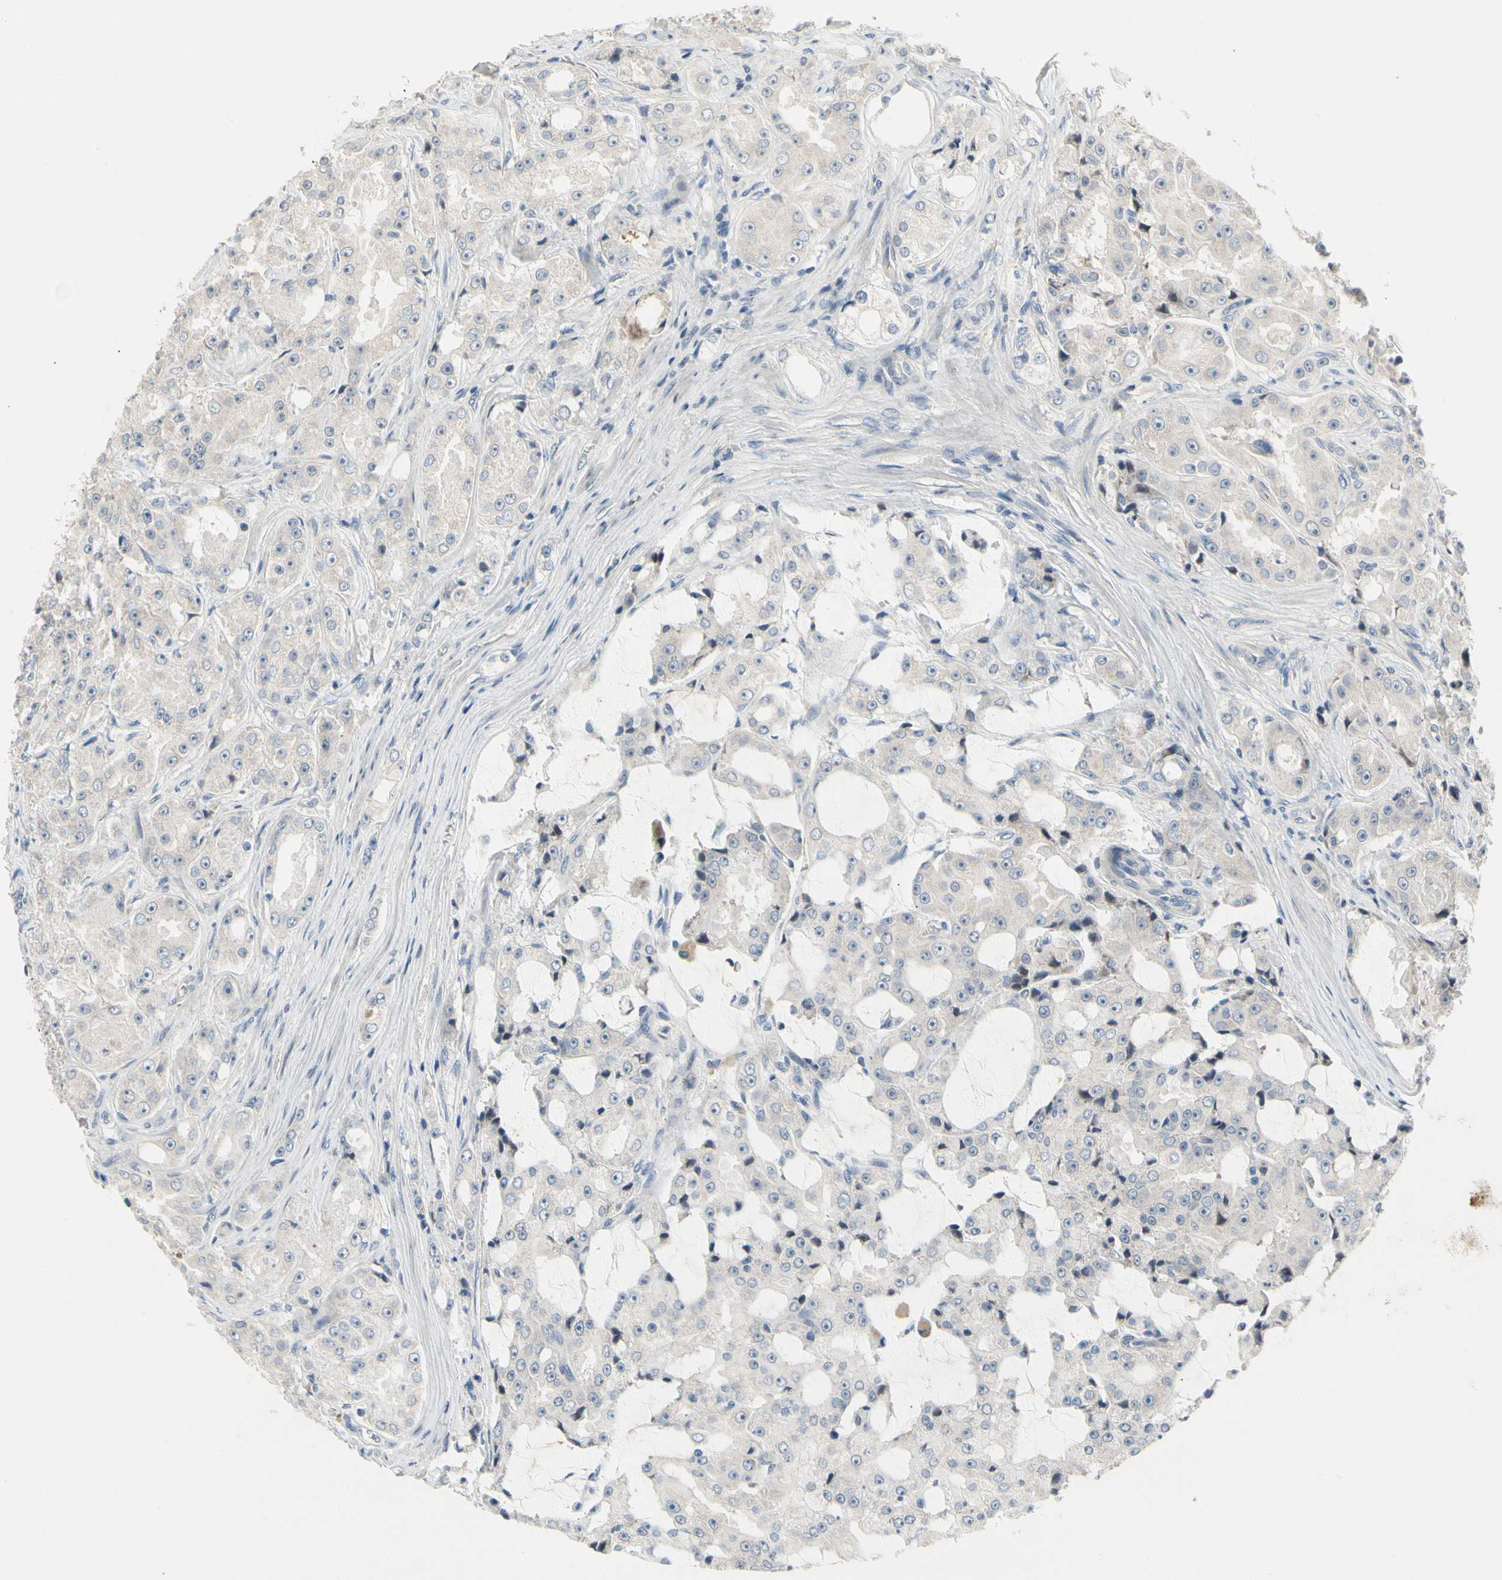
{"staining": {"intensity": "negative", "quantity": "none", "location": "none"}, "tissue": "prostate cancer", "cell_type": "Tumor cells", "image_type": "cancer", "snomed": [{"axis": "morphology", "description": "Adenocarcinoma, High grade"}, {"axis": "topography", "description": "Prostate"}], "caption": "A photomicrograph of prostate adenocarcinoma (high-grade) stained for a protein shows no brown staining in tumor cells.", "gene": "NFASC", "patient": {"sex": "male", "age": 73}}